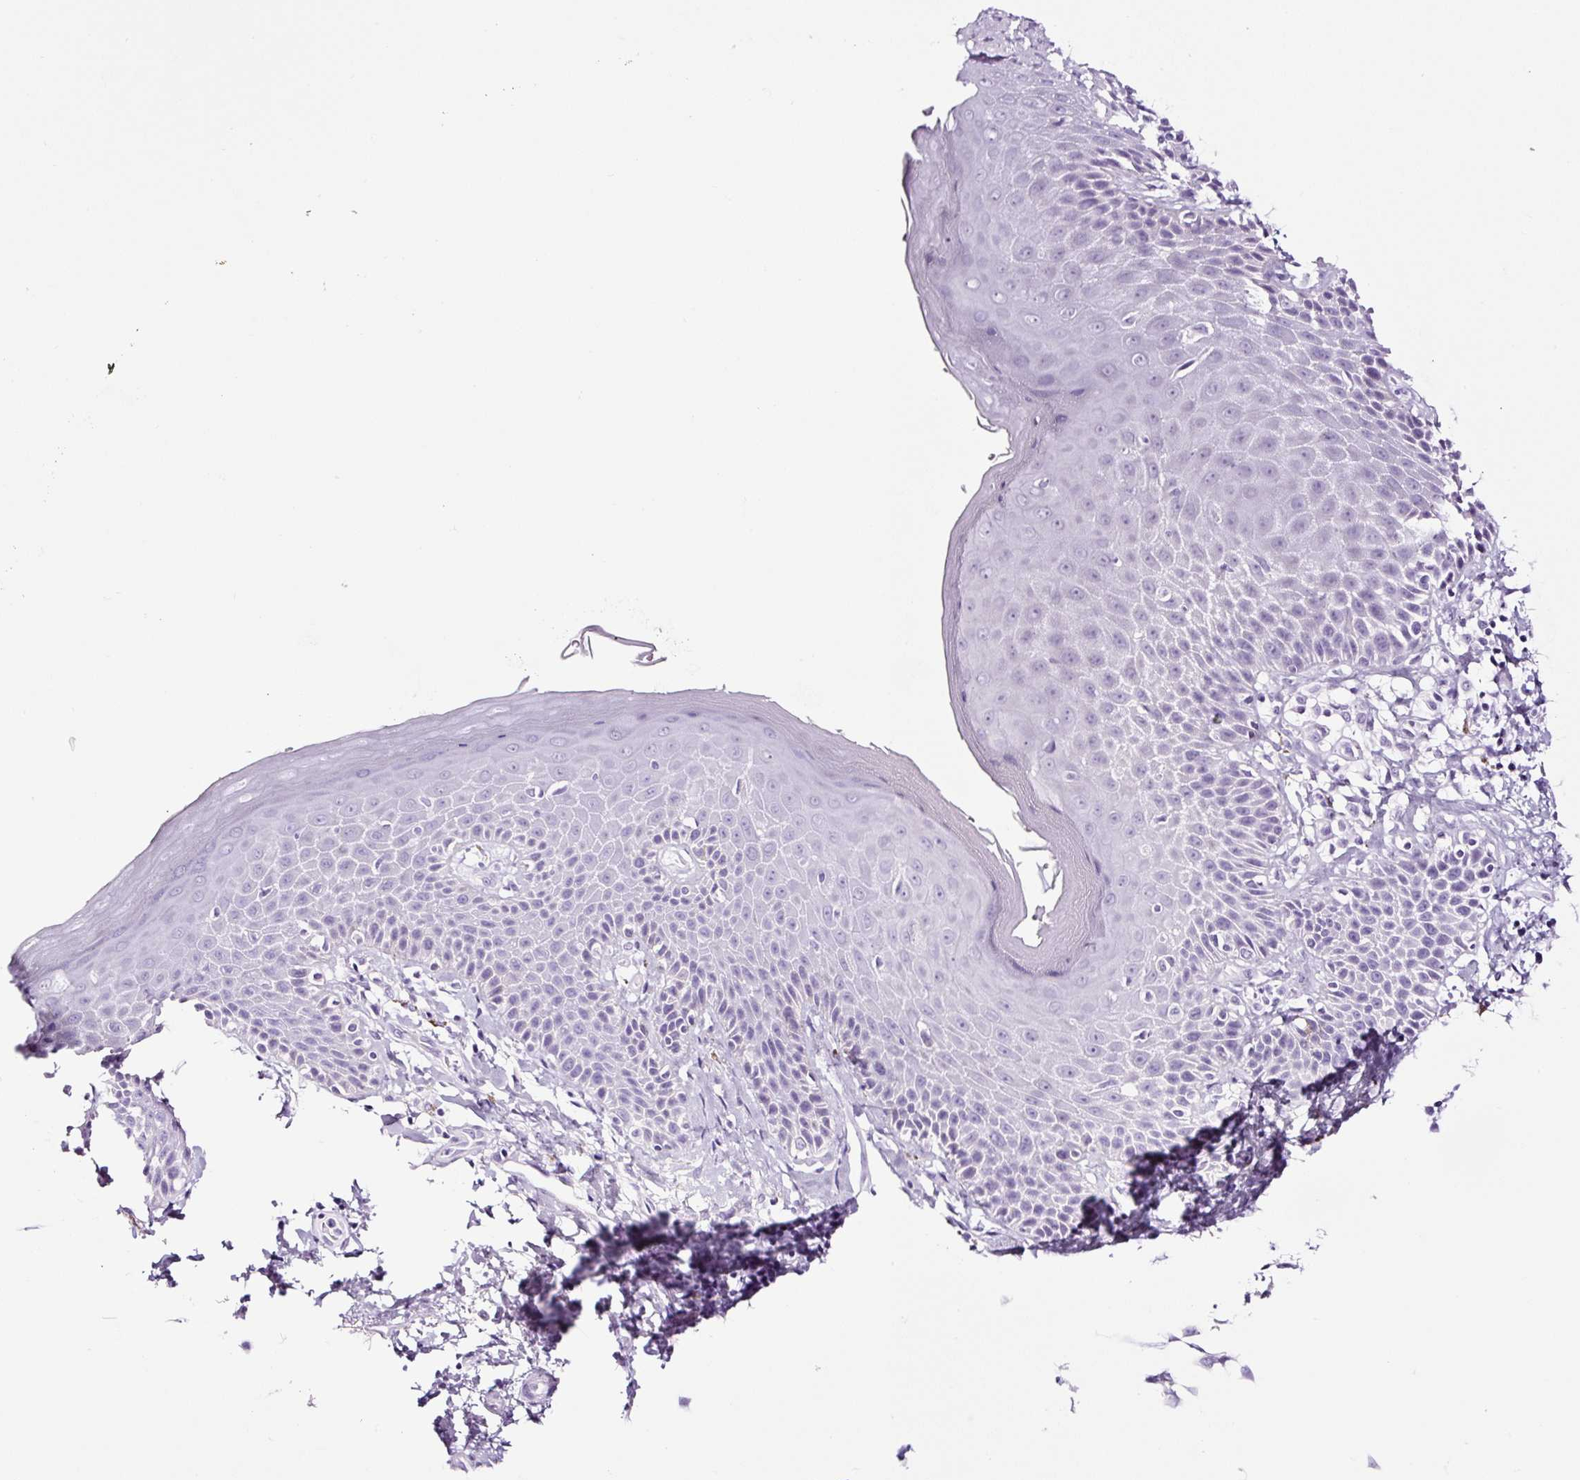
{"staining": {"intensity": "negative", "quantity": "none", "location": "none"}, "tissue": "skin", "cell_type": "Epidermal cells", "image_type": "normal", "snomed": [{"axis": "morphology", "description": "Normal tissue, NOS"}, {"axis": "topography", "description": "Peripheral nerve tissue"}], "caption": "The image shows no staining of epidermal cells in unremarkable skin. Nuclei are stained in blue.", "gene": "NPHS2", "patient": {"sex": "male", "age": 51}}